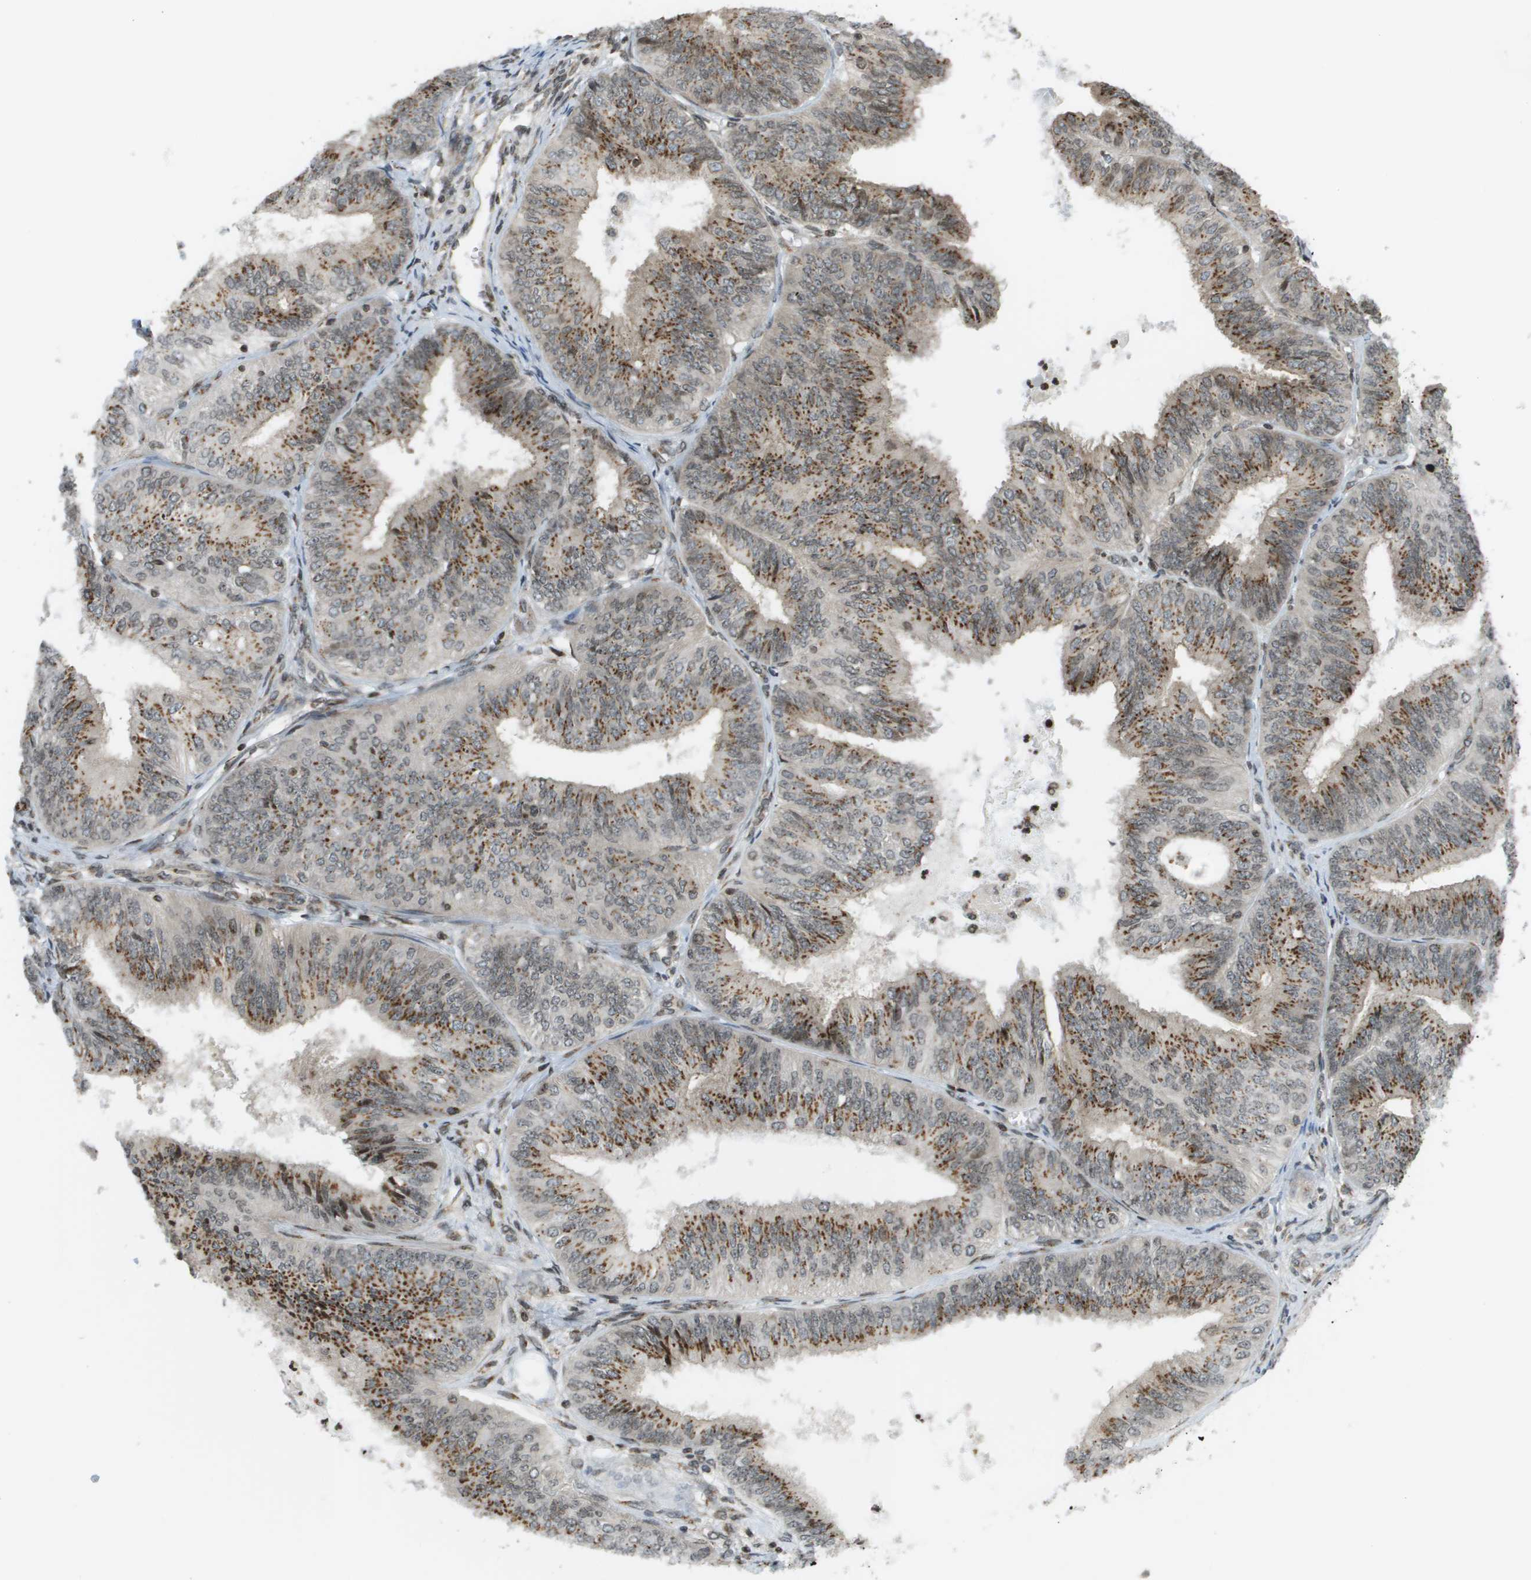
{"staining": {"intensity": "moderate", "quantity": ">75%", "location": "cytoplasmic/membranous"}, "tissue": "endometrial cancer", "cell_type": "Tumor cells", "image_type": "cancer", "snomed": [{"axis": "morphology", "description": "Adenocarcinoma, NOS"}, {"axis": "topography", "description": "Endometrium"}], "caption": "Immunohistochemical staining of human endometrial cancer displays medium levels of moderate cytoplasmic/membranous positivity in about >75% of tumor cells.", "gene": "EVC", "patient": {"sex": "female", "age": 58}}